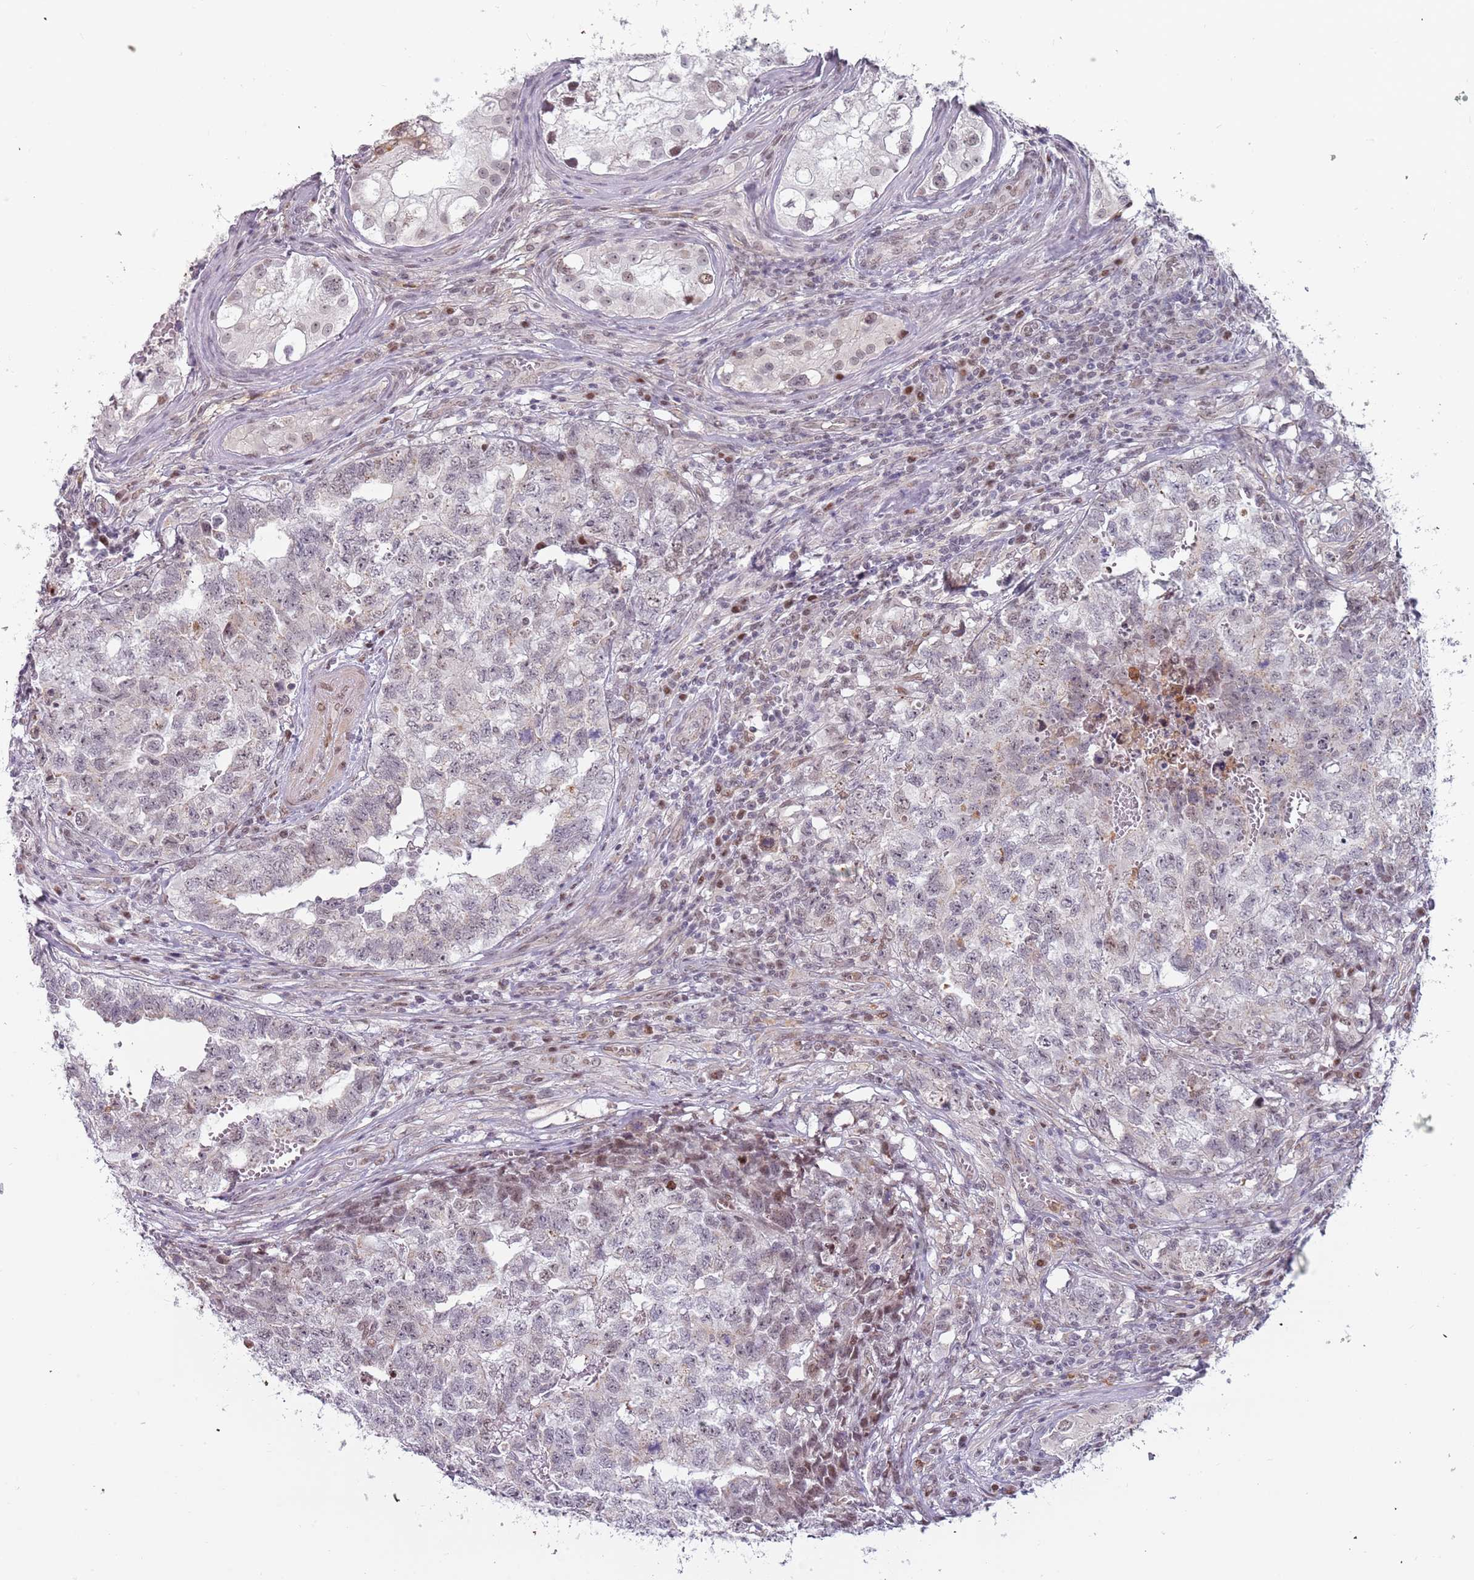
{"staining": {"intensity": "negative", "quantity": "none", "location": "none"}, "tissue": "testis cancer", "cell_type": "Tumor cells", "image_type": "cancer", "snomed": [{"axis": "morphology", "description": "Carcinoma, Embryonal, NOS"}, {"axis": "topography", "description": "Testis"}], "caption": "This is a histopathology image of immunohistochemistry (IHC) staining of testis embryonal carcinoma, which shows no staining in tumor cells.", "gene": "REXO4", "patient": {"sex": "male", "age": 31}}